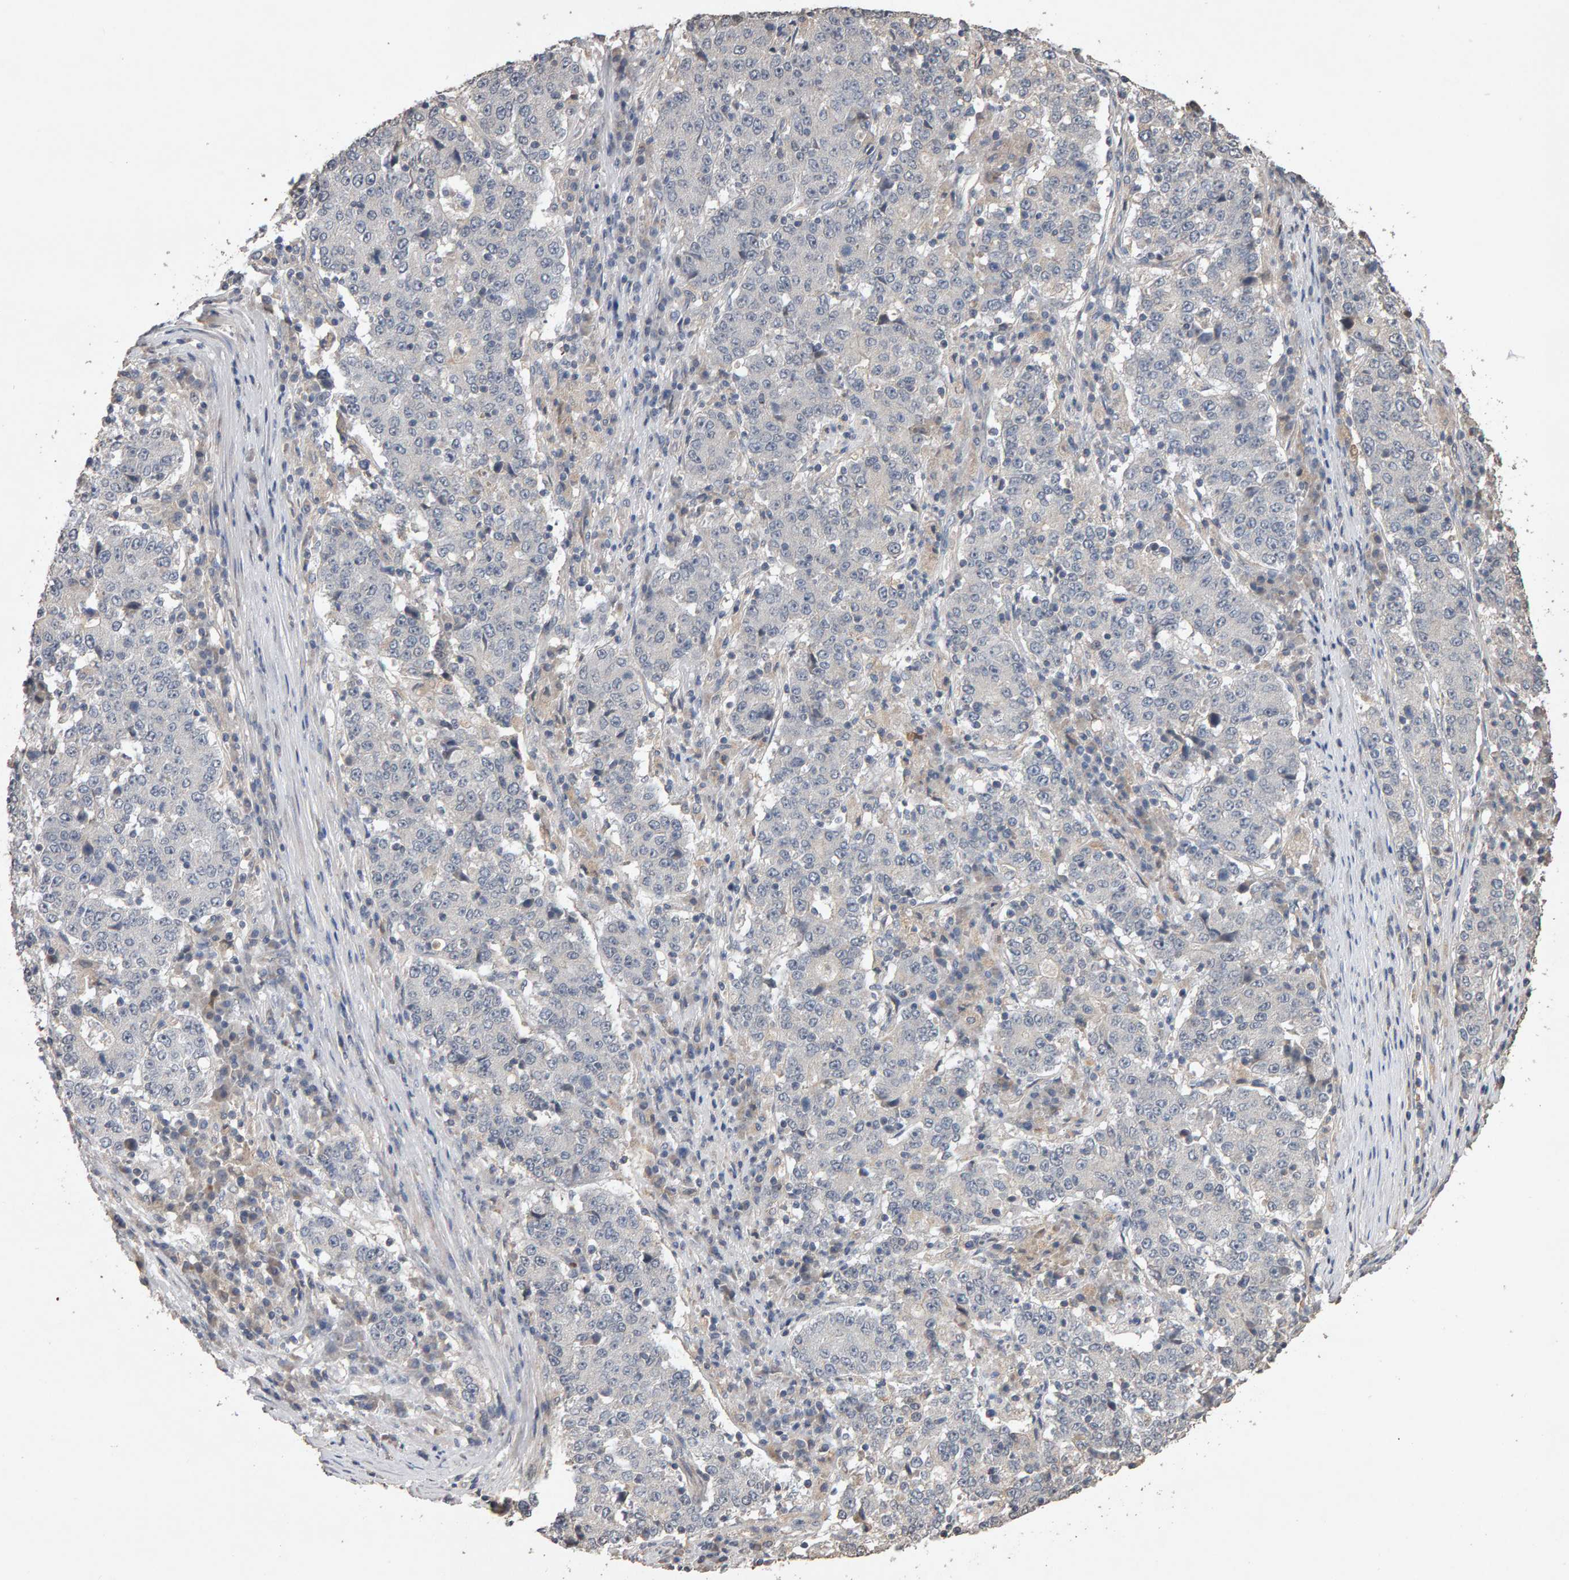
{"staining": {"intensity": "negative", "quantity": "none", "location": "none"}, "tissue": "stomach cancer", "cell_type": "Tumor cells", "image_type": "cancer", "snomed": [{"axis": "morphology", "description": "Adenocarcinoma, NOS"}, {"axis": "topography", "description": "Stomach"}], "caption": "An immunohistochemistry histopathology image of stomach cancer (adenocarcinoma) is shown. There is no staining in tumor cells of stomach cancer (adenocarcinoma).", "gene": "COASY", "patient": {"sex": "male", "age": 59}}